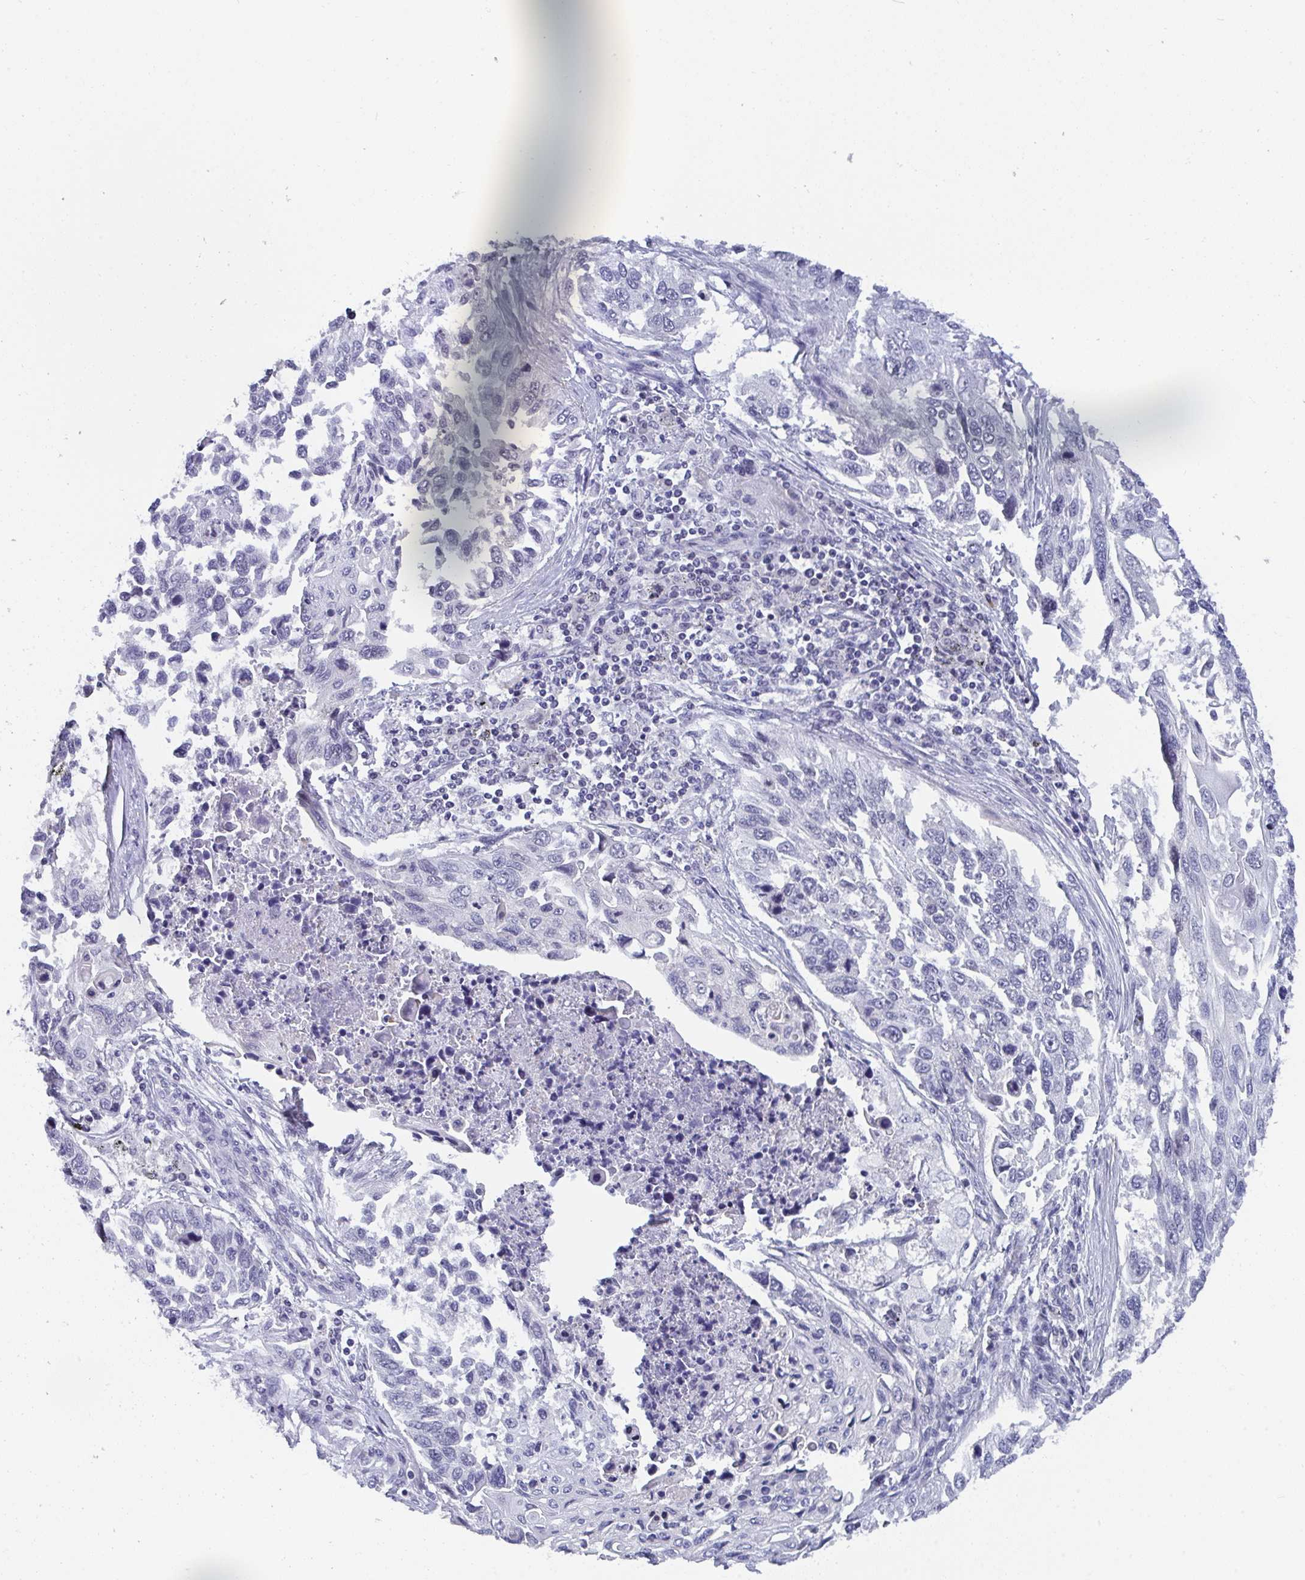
{"staining": {"intensity": "negative", "quantity": "none", "location": "none"}, "tissue": "lung cancer", "cell_type": "Tumor cells", "image_type": "cancer", "snomed": [{"axis": "morphology", "description": "Squamous cell carcinoma, NOS"}, {"axis": "topography", "description": "Lung"}], "caption": "This is an IHC histopathology image of lung squamous cell carcinoma. There is no expression in tumor cells.", "gene": "BMAL2", "patient": {"sex": "male", "age": 62}}